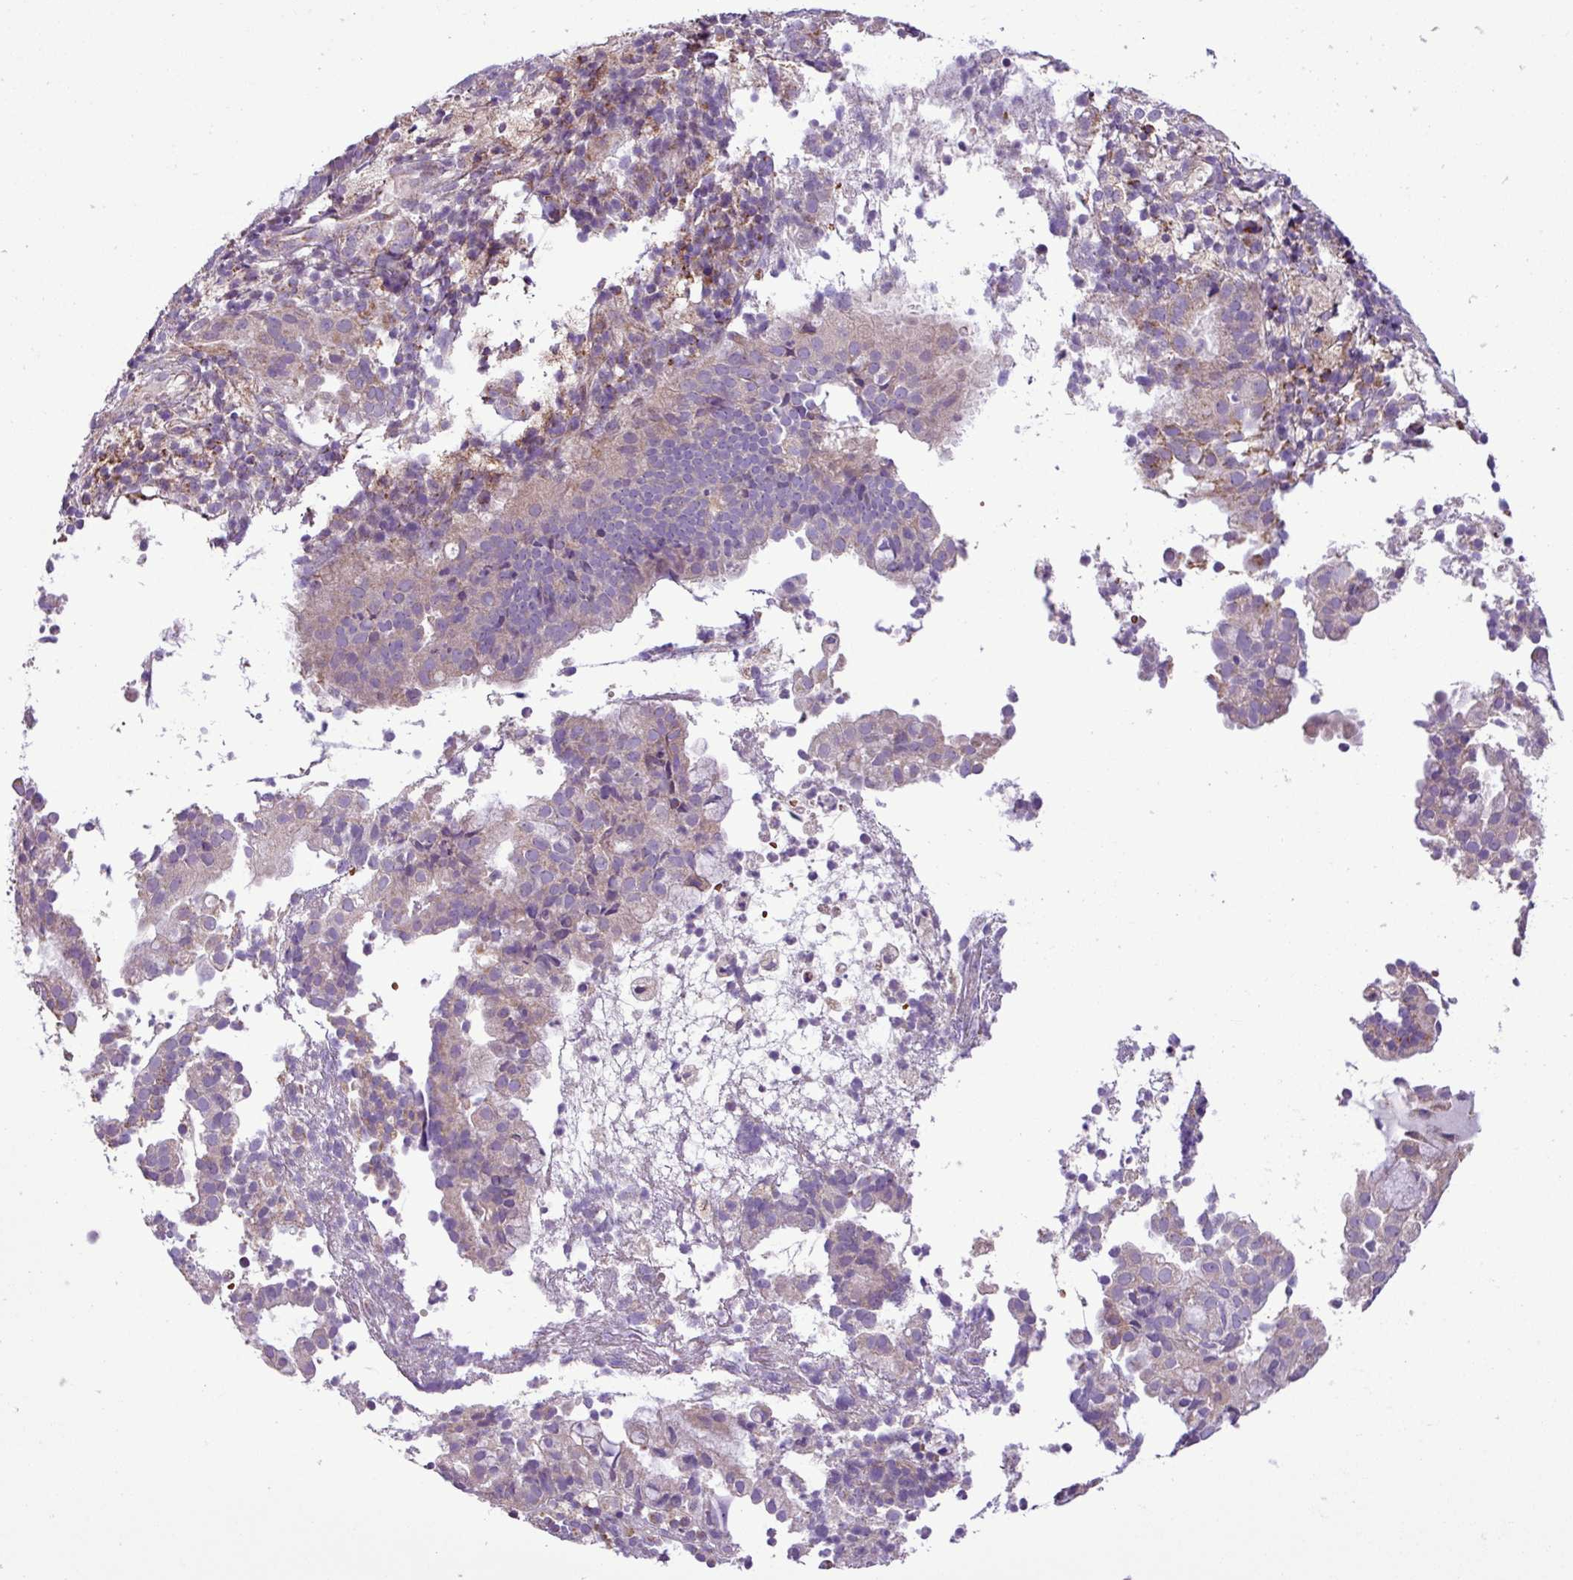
{"staining": {"intensity": "weak", "quantity": "<25%", "location": "cytoplasmic/membranous"}, "tissue": "endometrial cancer", "cell_type": "Tumor cells", "image_type": "cancer", "snomed": [{"axis": "morphology", "description": "Adenocarcinoma, NOS"}, {"axis": "topography", "description": "Endometrium"}], "caption": "DAB (3,3'-diaminobenzidine) immunohistochemical staining of endometrial cancer (adenocarcinoma) demonstrates no significant staining in tumor cells.", "gene": "FAM183A", "patient": {"sex": "female", "age": 80}}